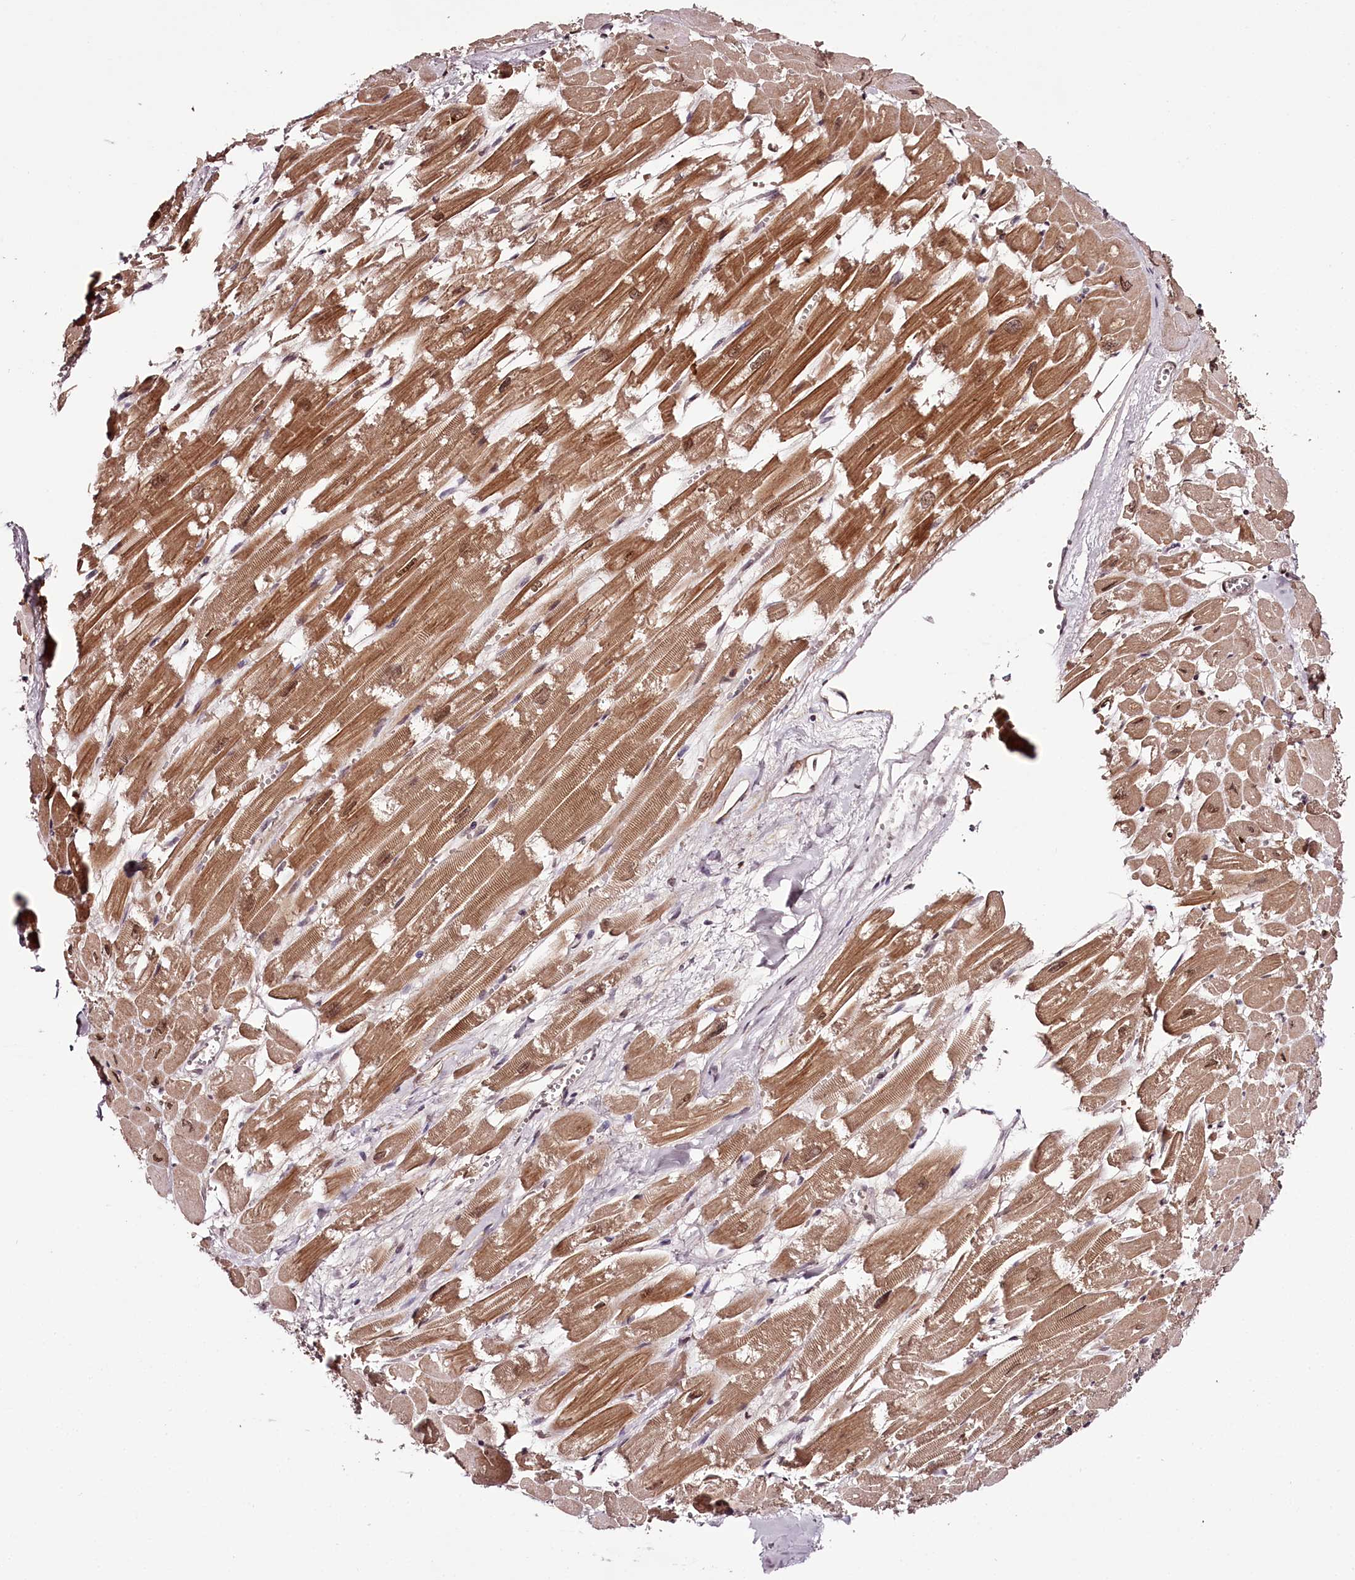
{"staining": {"intensity": "moderate", "quantity": ">75%", "location": "cytoplasmic/membranous,nuclear"}, "tissue": "heart muscle", "cell_type": "Cardiomyocytes", "image_type": "normal", "snomed": [{"axis": "morphology", "description": "Normal tissue, NOS"}, {"axis": "topography", "description": "Heart"}], "caption": "A brown stain shows moderate cytoplasmic/membranous,nuclear staining of a protein in cardiomyocytes of normal heart muscle. (brown staining indicates protein expression, while blue staining denotes nuclei).", "gene": "TTC33", "patient": {"sex": "male", "age": 54}}